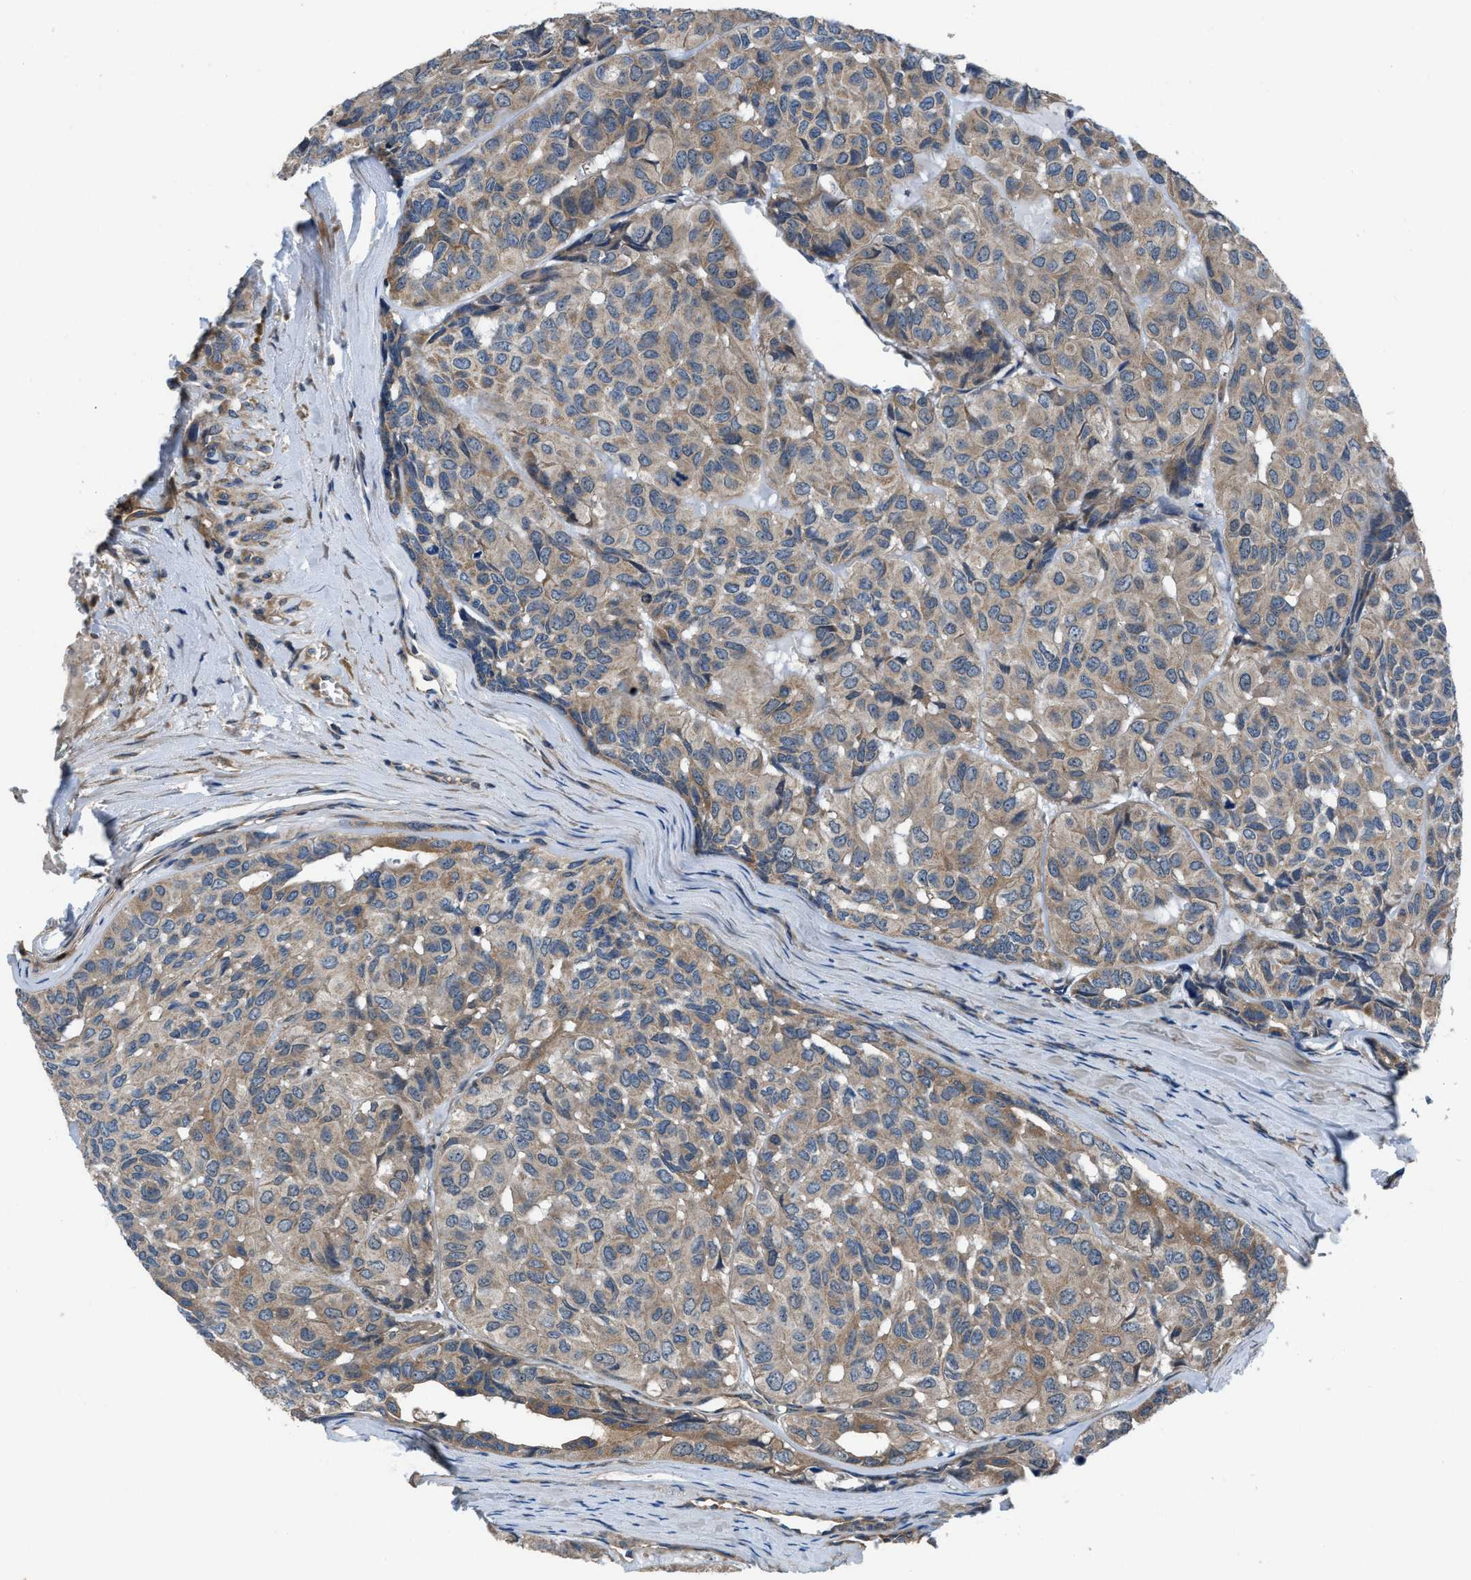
{"staining": {"intensity": "weak", "quantity": ">75%", "location": "cytoplasmic/membranous"}, "tissue": "head and neck cancer", "cell_type": "Tumor cells", "image_type": "cancer", "snomed": [{"axis": "morphology", "description": "Adenocarcinoma, NOS"}, {"axis": "topography", "description": "Salivary gland, NOS"}, {"axis": "topography", "description": "Head-Neck"}], "caption": "A brown stain labels weak cytoplasmic/membranous positivity of a protein in human head and neck adenocarcinoma tumor cells. Using DAB (brown) and hematoxylin (blue) stains, captured at high magnification using brightfield microscopy.", "gene": "USP25", "patient": {"sex": "female", "age": 76}}